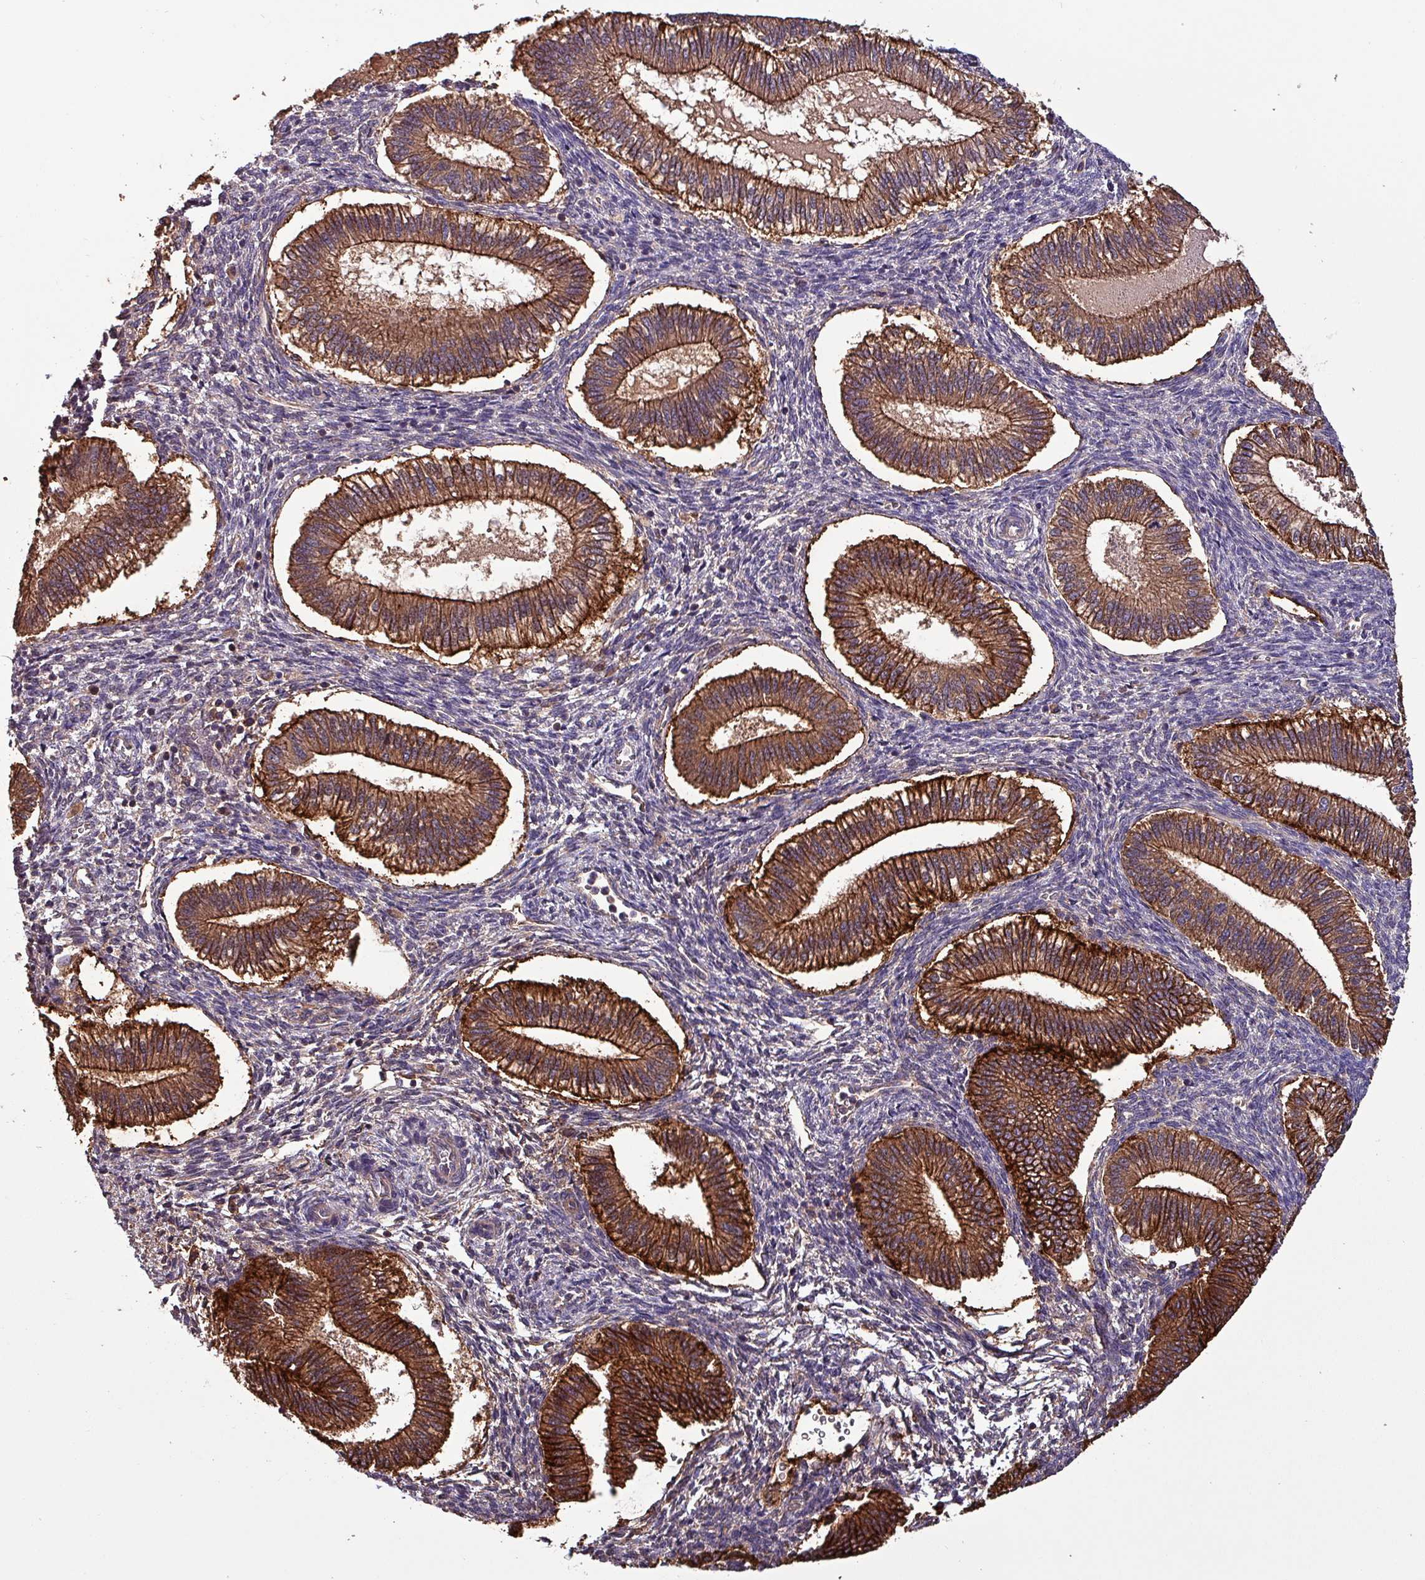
{"staining": {"intensity": "moderate", "quantity": "<25%", "location": "cytoplasmic/membranous"}, "tissue": "endometrium", "cell_type": "Cells in endometrial stroma", "image_type": "normal", "snomed": [{"axis": "morphology", "description": "Normal tissue, NOS"}, {"axis": "topography", "description": "Endometrium"}], "caption": "Immunohistochemical staining of benign human endometrium displays moderate cytoplasmic/membranous protein positivity in about <25% of cells in endometrial stroma. (DAB (3,3'-diaminobenzidine) = brown stain, brightfield microscopy at high magnification).", "gene": "PAFAH1B2", "patient": {"sex": "female", "age": 25}}